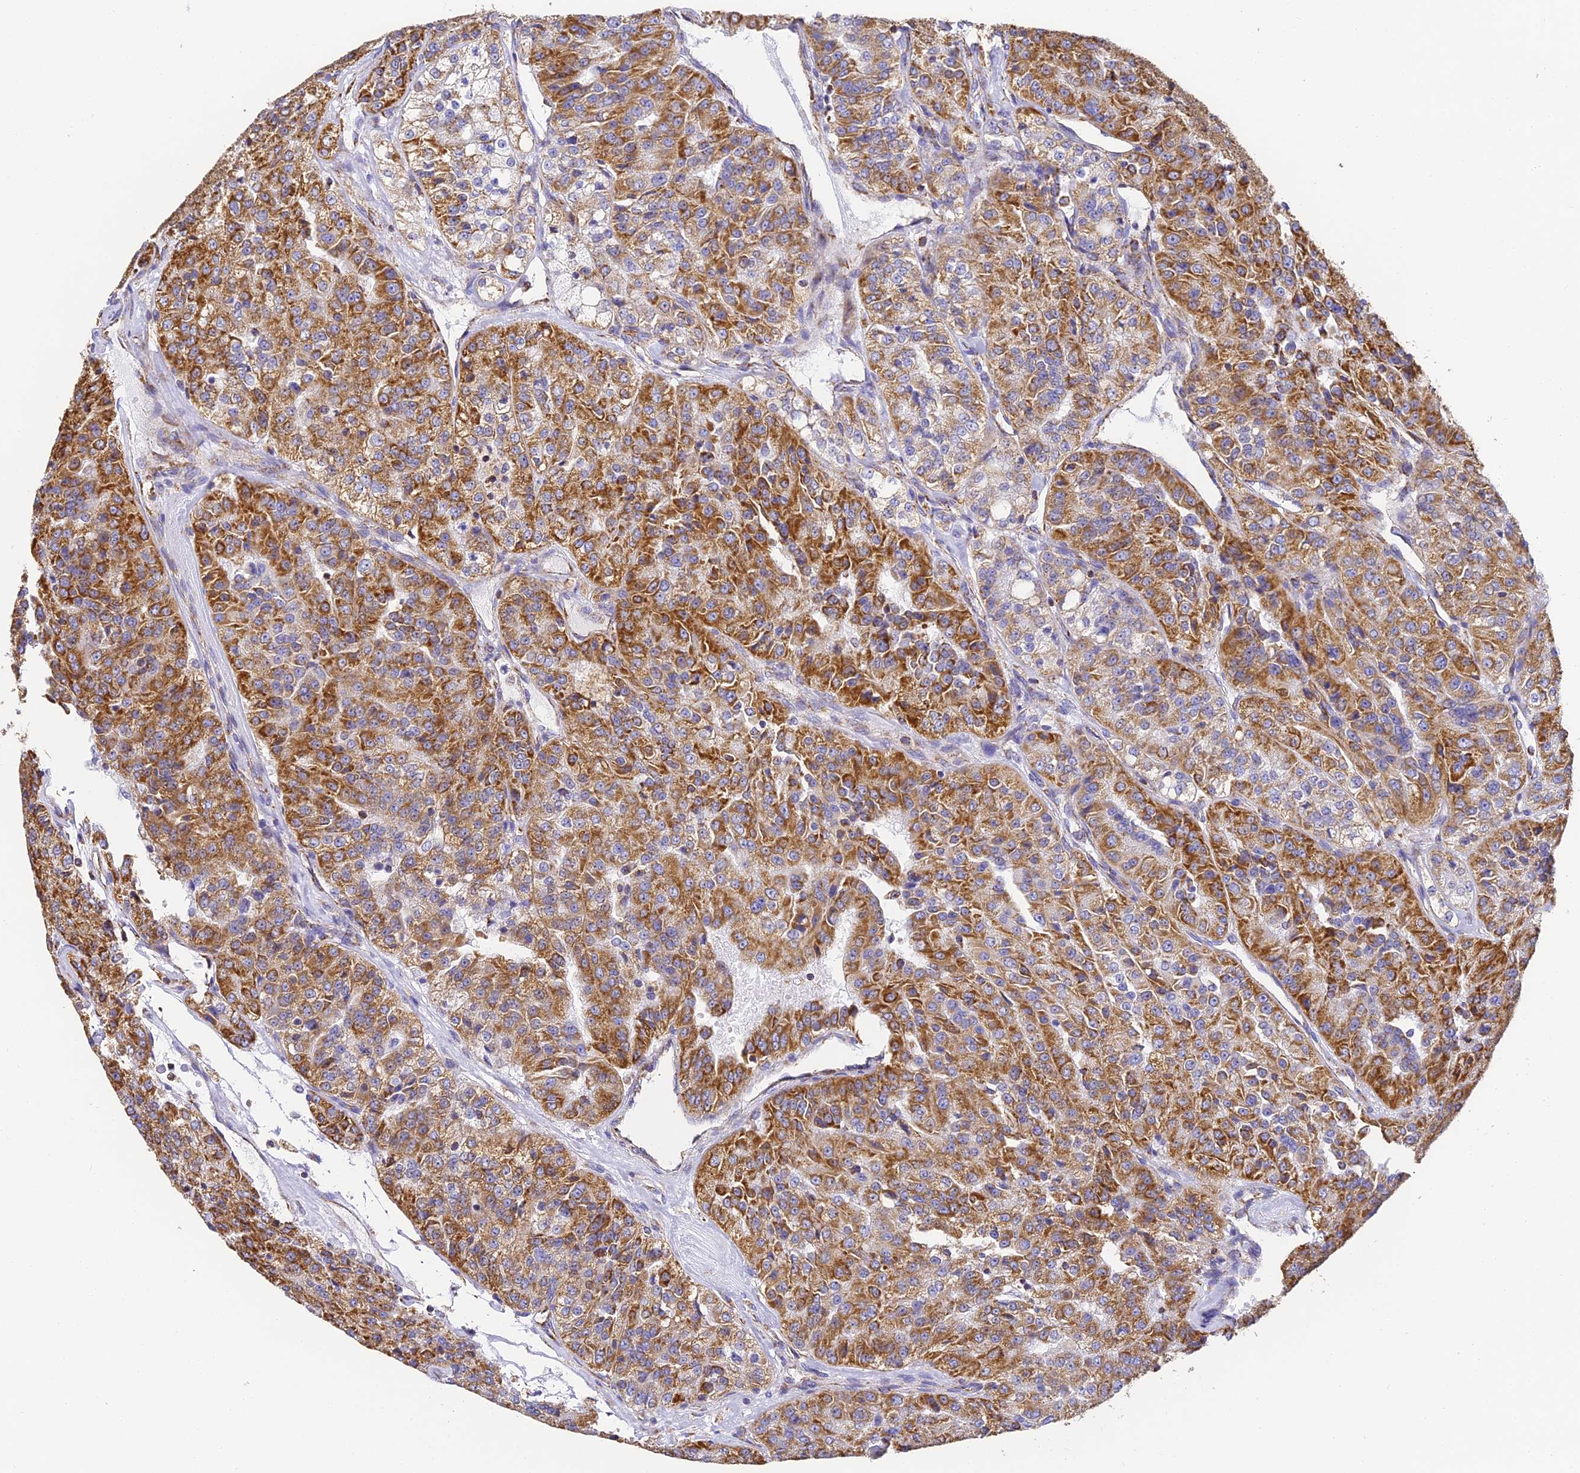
{"staining": {"intensity": "strong", "quantity": ">75%", "location": "cytoplasmic/membranous"}, "tissue": "renal cancer", "cell_type": "Tumor cells", "image_type": "cancer", "snomed": [{"axis": "morphology", "description": "Adenocarcinoma, NOS"}, {"axis": "topography", "description": "Kidney"}], "caption": "Human adenocarcinoma (renal) stained with a protein marker exhibits strong staining in tumor cells.", "gene": "COX6C", "patient": {"sex": "female", "age": 63}}